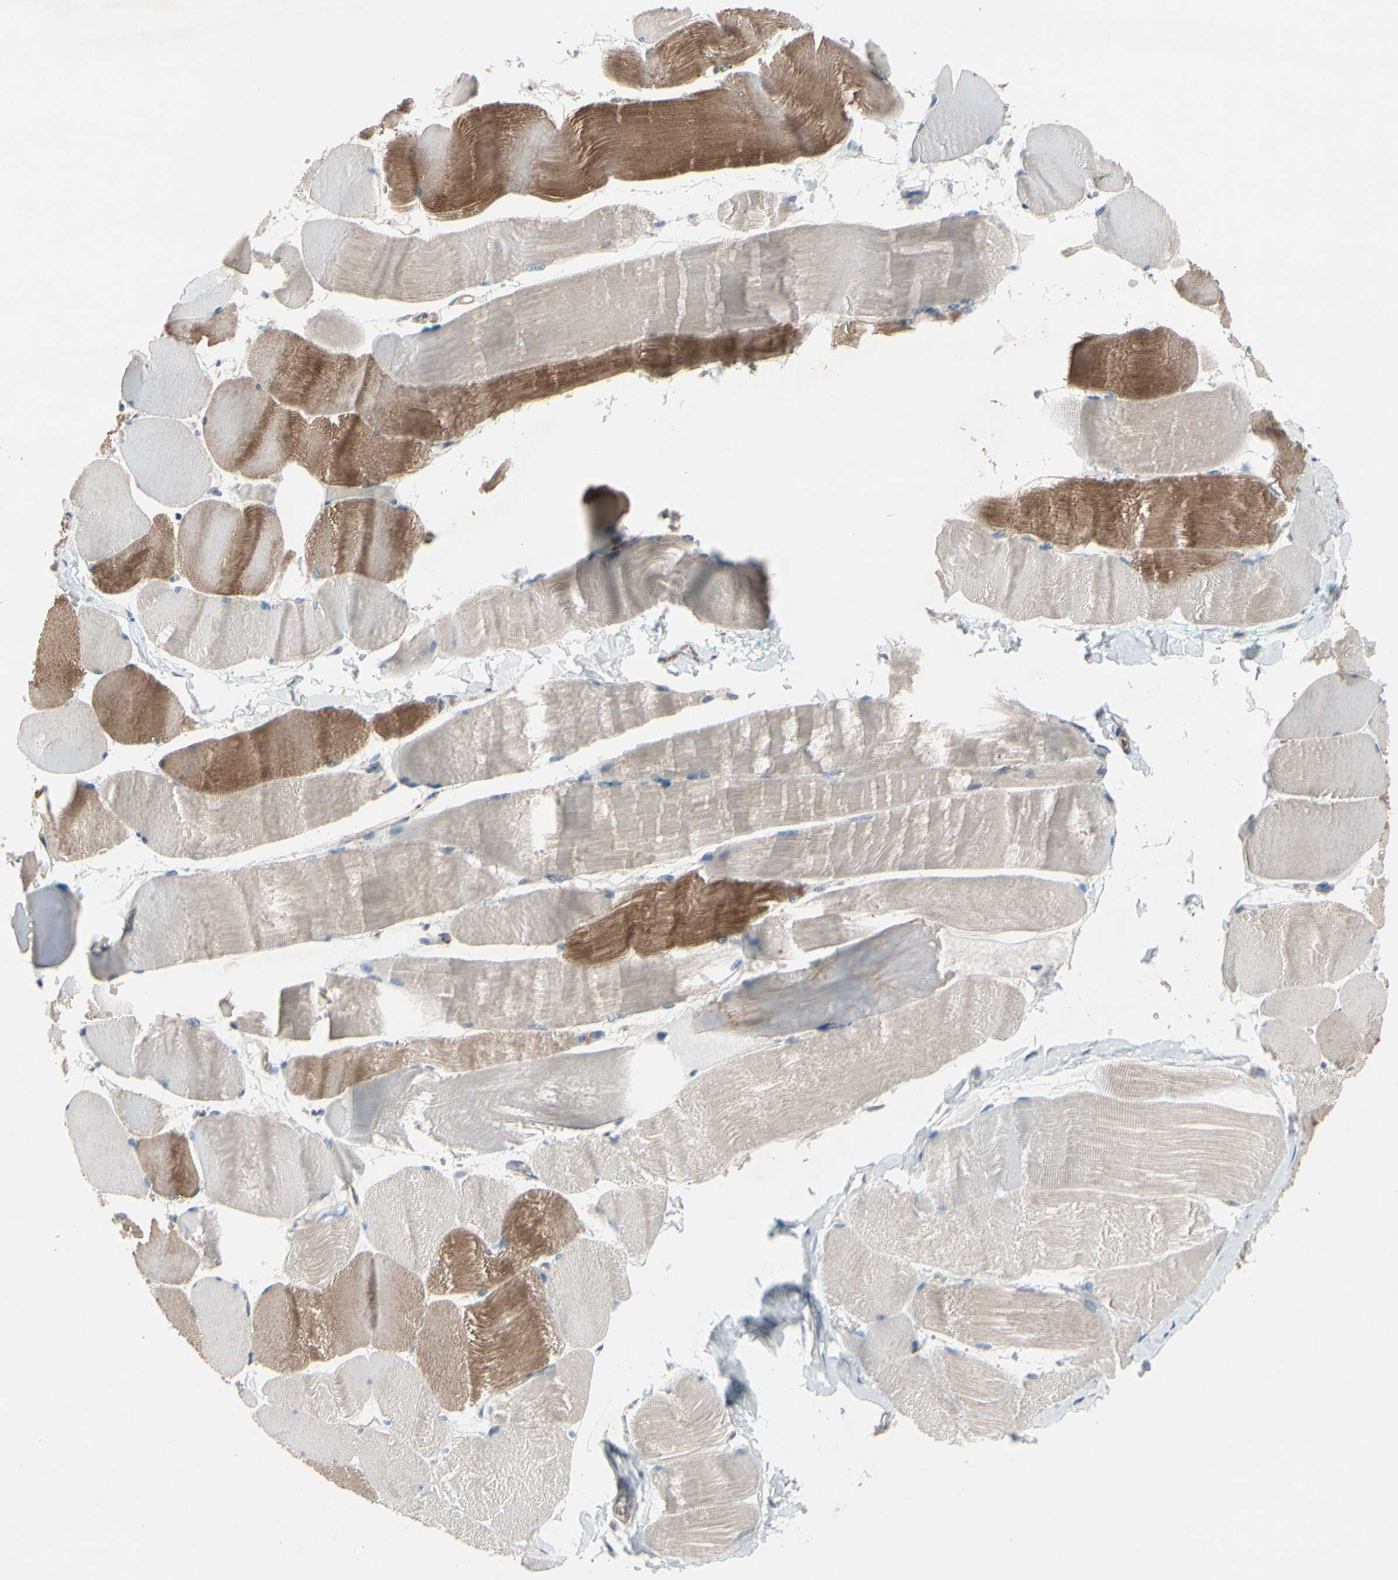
{"staining": {"intensity": "moderate", "quantity": "25%-75%", "location": "cytoplasmic/membranous"}, "tissue": "skeletal muscle", "cell_type": "Myocytes", "image_type": "normal", "snomed": [{"axis": "morphology", "description": "Normal tissue, NOS"}, {"axis": "morphology", "description": "Squamous cell carcinoma, NOS"}, {"axis": "topography", "description": "Skeletal muscle"}], "caption": "Skeletal muscle stained with a brown dye displays moderate cytoplasmic/membranous positive expression in approximately 25%-75% of myocytes.", "gene": "CPT1A", "patient": {"sex": "male", "age": 51}}